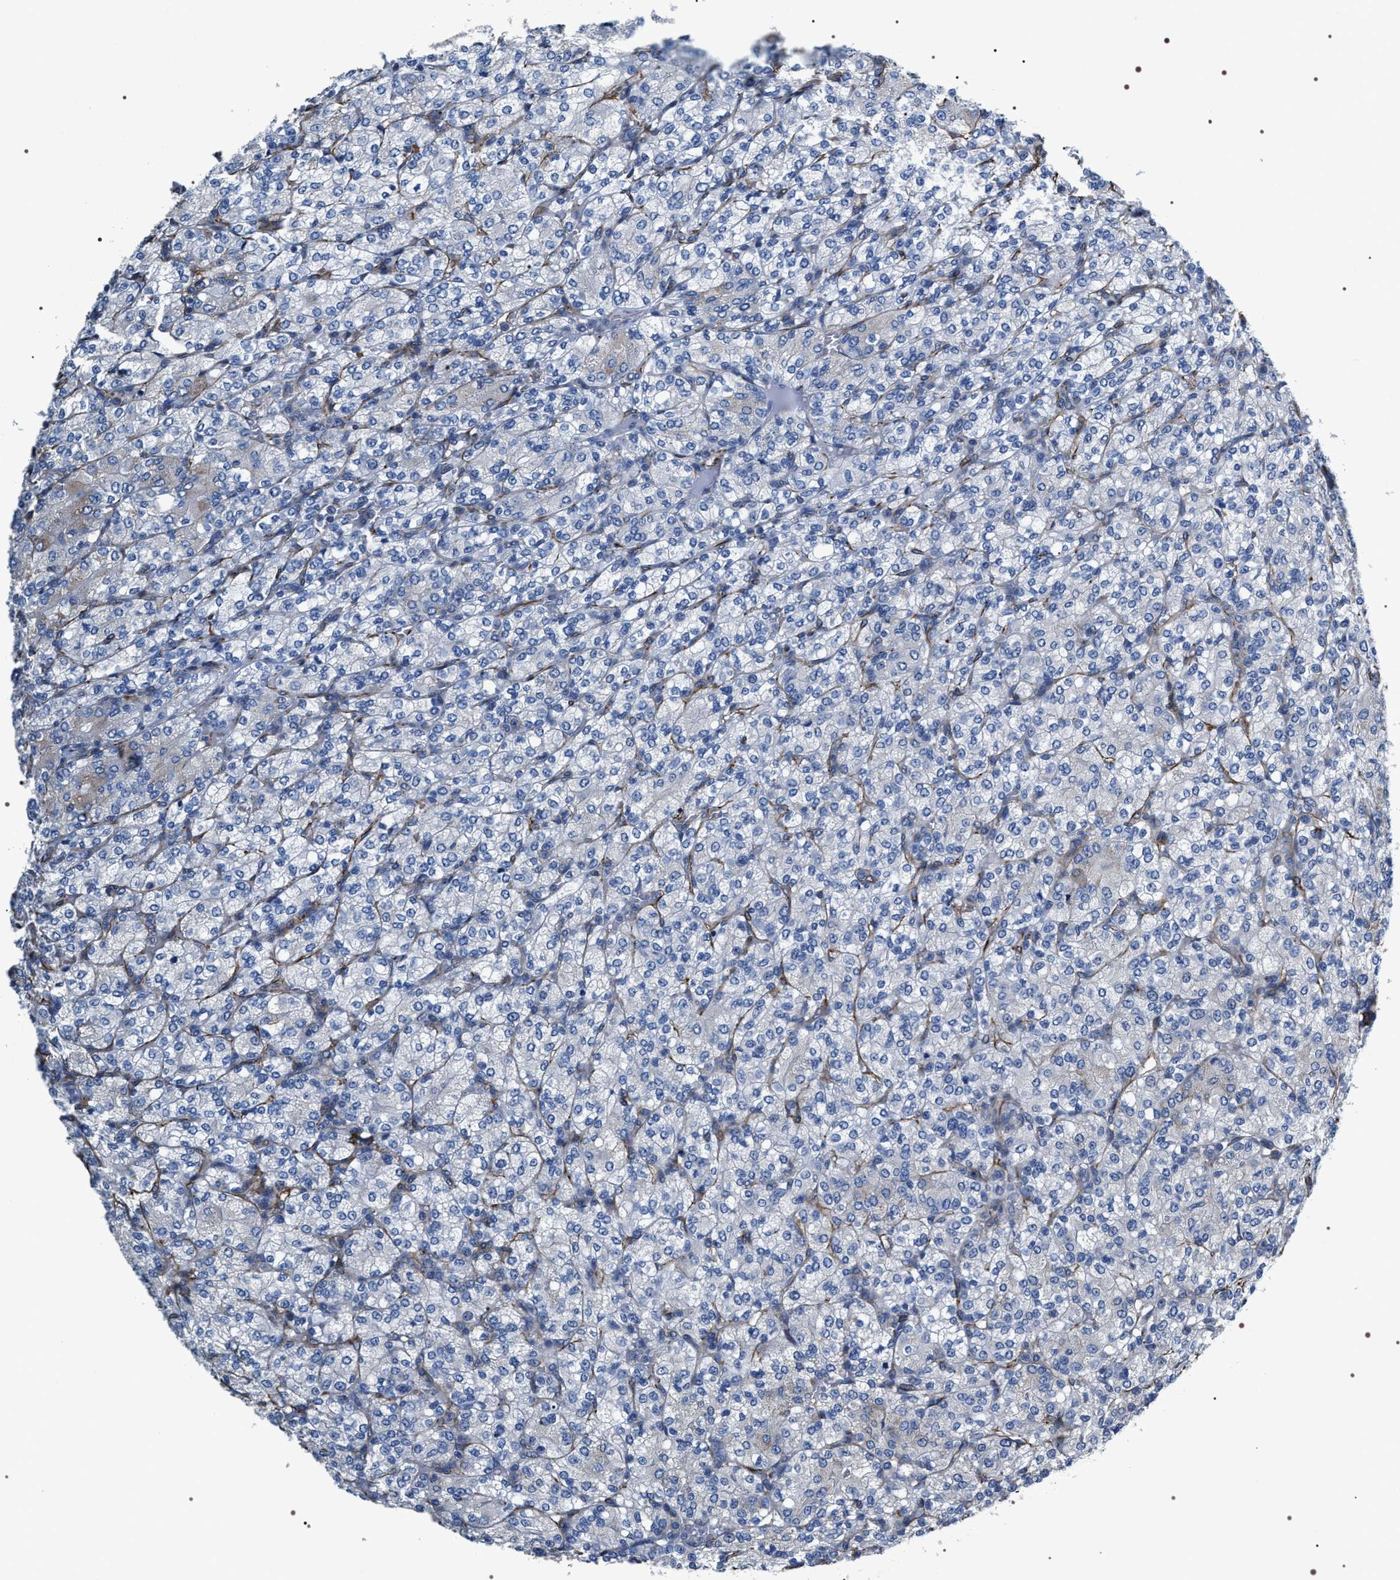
{"staining": {"intensity": "negative", "quantity": "none", "location": "none"}, "tissue": "renal cancer", "cell_type": "Tumor cells", "image_type": "cancer", "snomed": [{"axis": "morphology", "description": "Adenocarcinoma, NOS"}, {"axis": "topography", "description": "Kidney"}], "caption": "Immunohistochemistry photomicrograph of neoplastic tissue: renal cancer stained with DAB demonstrates no significant protein expression in tumor cells.", "gene": "PKD1L1", "patient": {"sex": "male", "age": 77}}